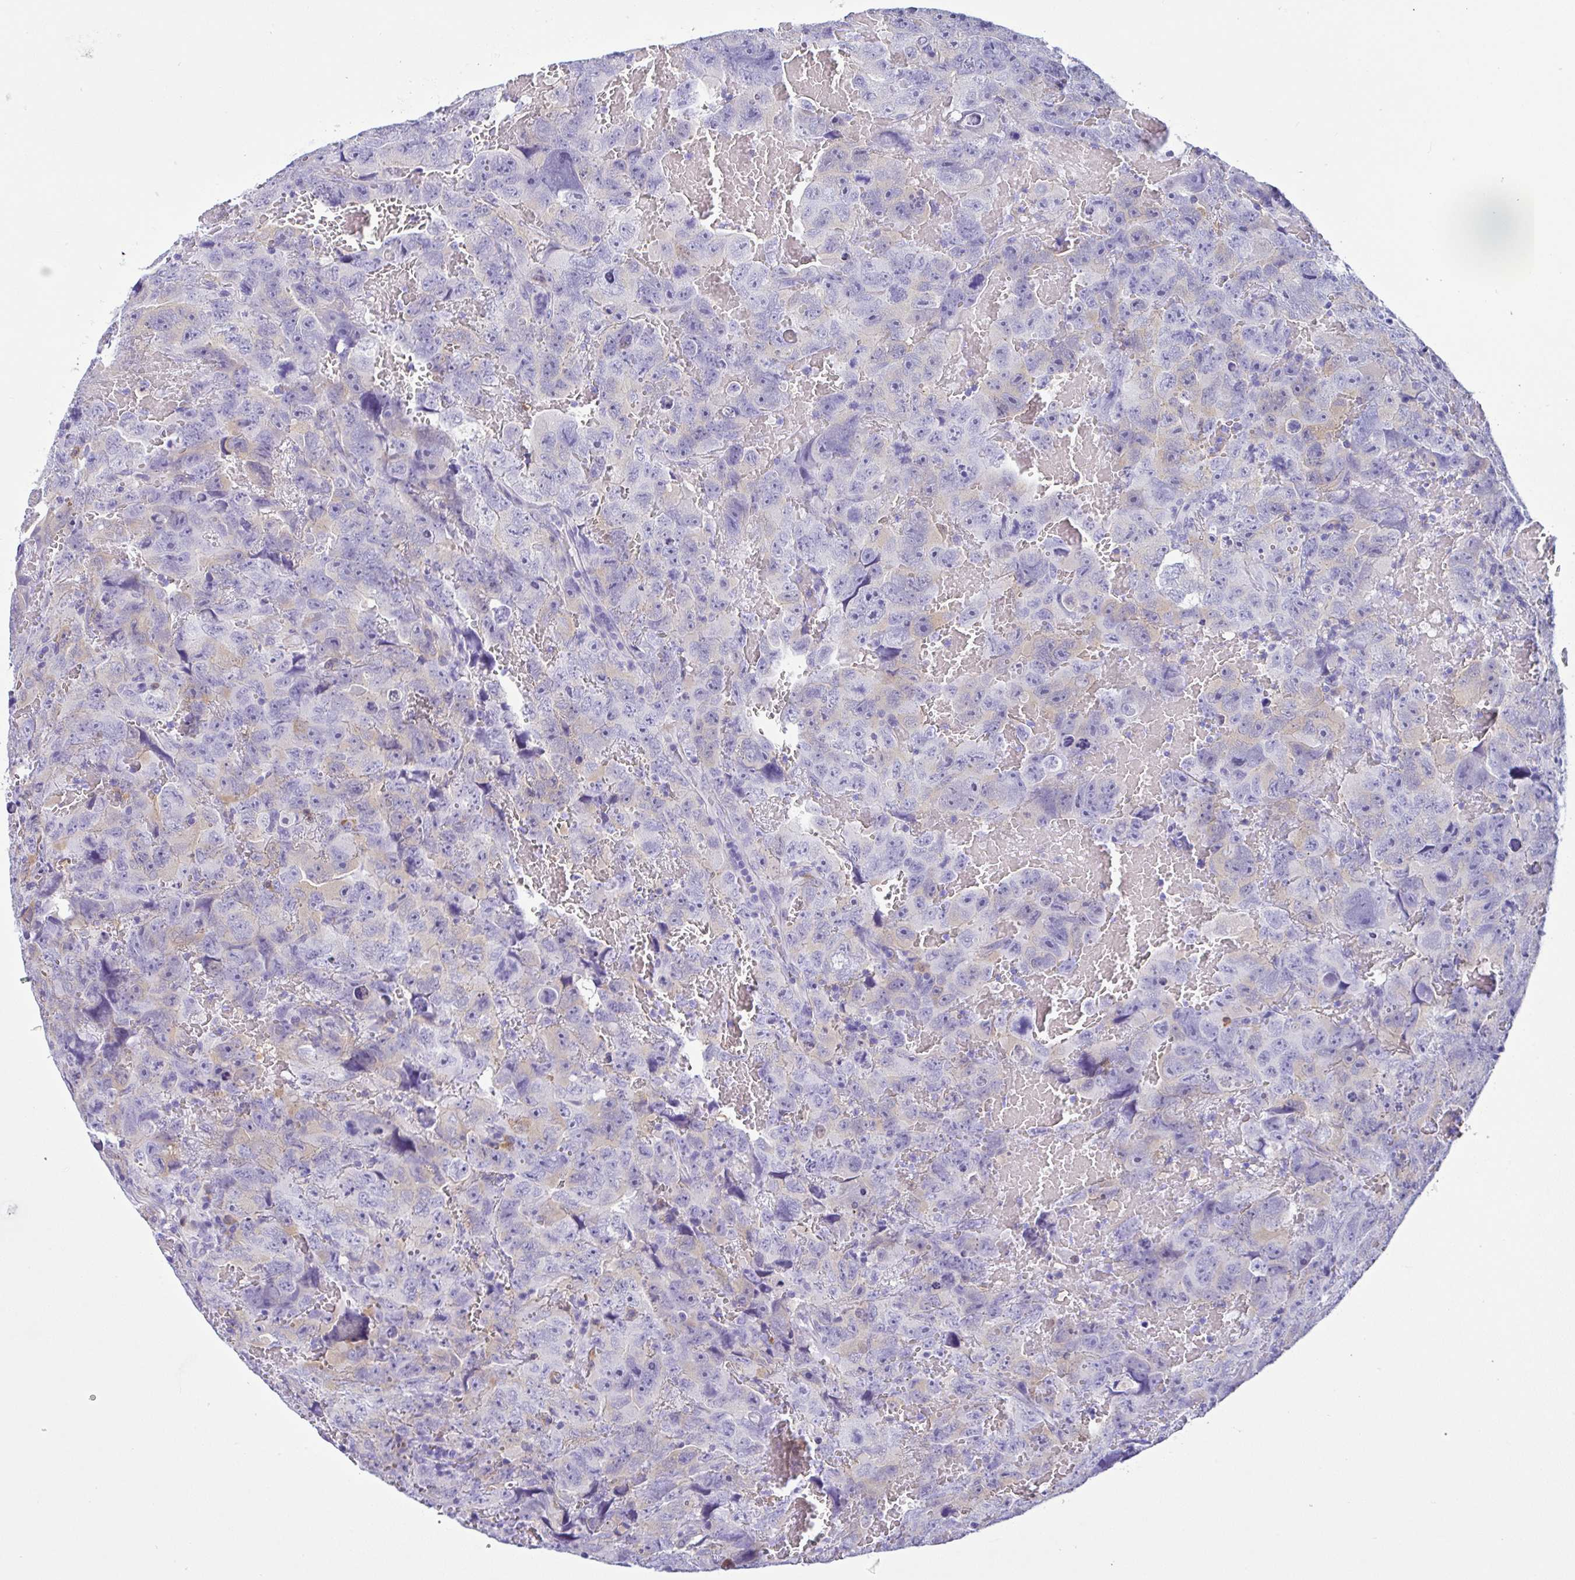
{"staining": {"intensity": "negative", "quantity": "none", "location": "none"}, "tissue": "testis cancer", "cell_type": "Tumor cells", "image_type": "cancer", "snomed": [{"axis": "morphology", "description": "Carcinoma, Embryonal, NOS"}, {"axis": "topography", "description": "Testis"}], "caption": "Tumor cells show no significant protein expression in embryonal carcinoma (testis).", "gene": "RRM2", "patient": {"sex": "male", "age": 45}}